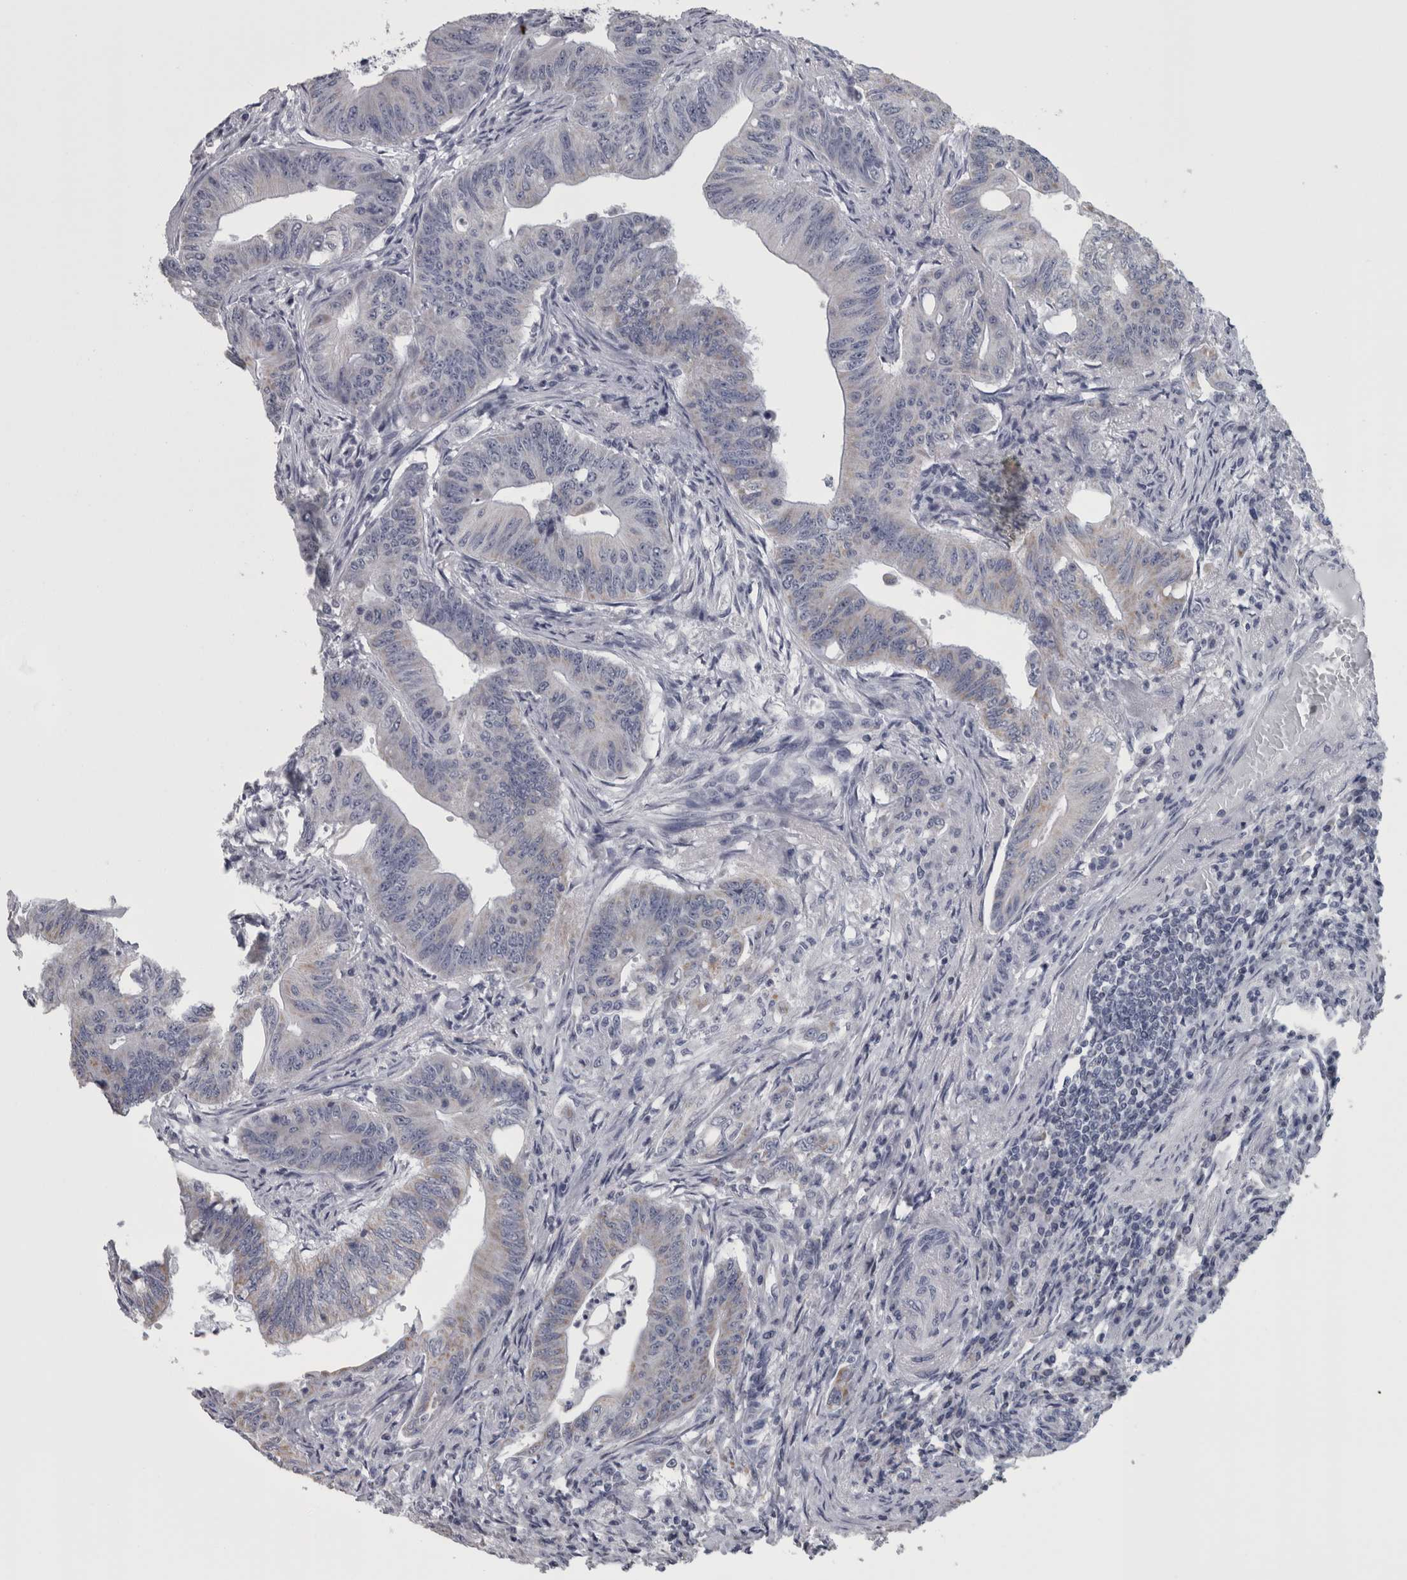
{"staining": {"intensity": "negative", "quantity": "none", "location": "none"}, "tissue": "colorectal cancer", "cell_type": "Tumor cells", "image_type": "cancer", "snomed": [{"axis": "morphology", "description": "Adenoma, NOS"}, {"axis": "morphology", "description": "Adenocarcinoma, NOS"}, {"axis": "topography", "description": "Colon"}], "caption": "This is an immunohistochemistry micrograph of human colorectal cancer. There is no expression in tumor cells.", "gene": "MDH2", "patient": {"sex": "male", "age": 79}}